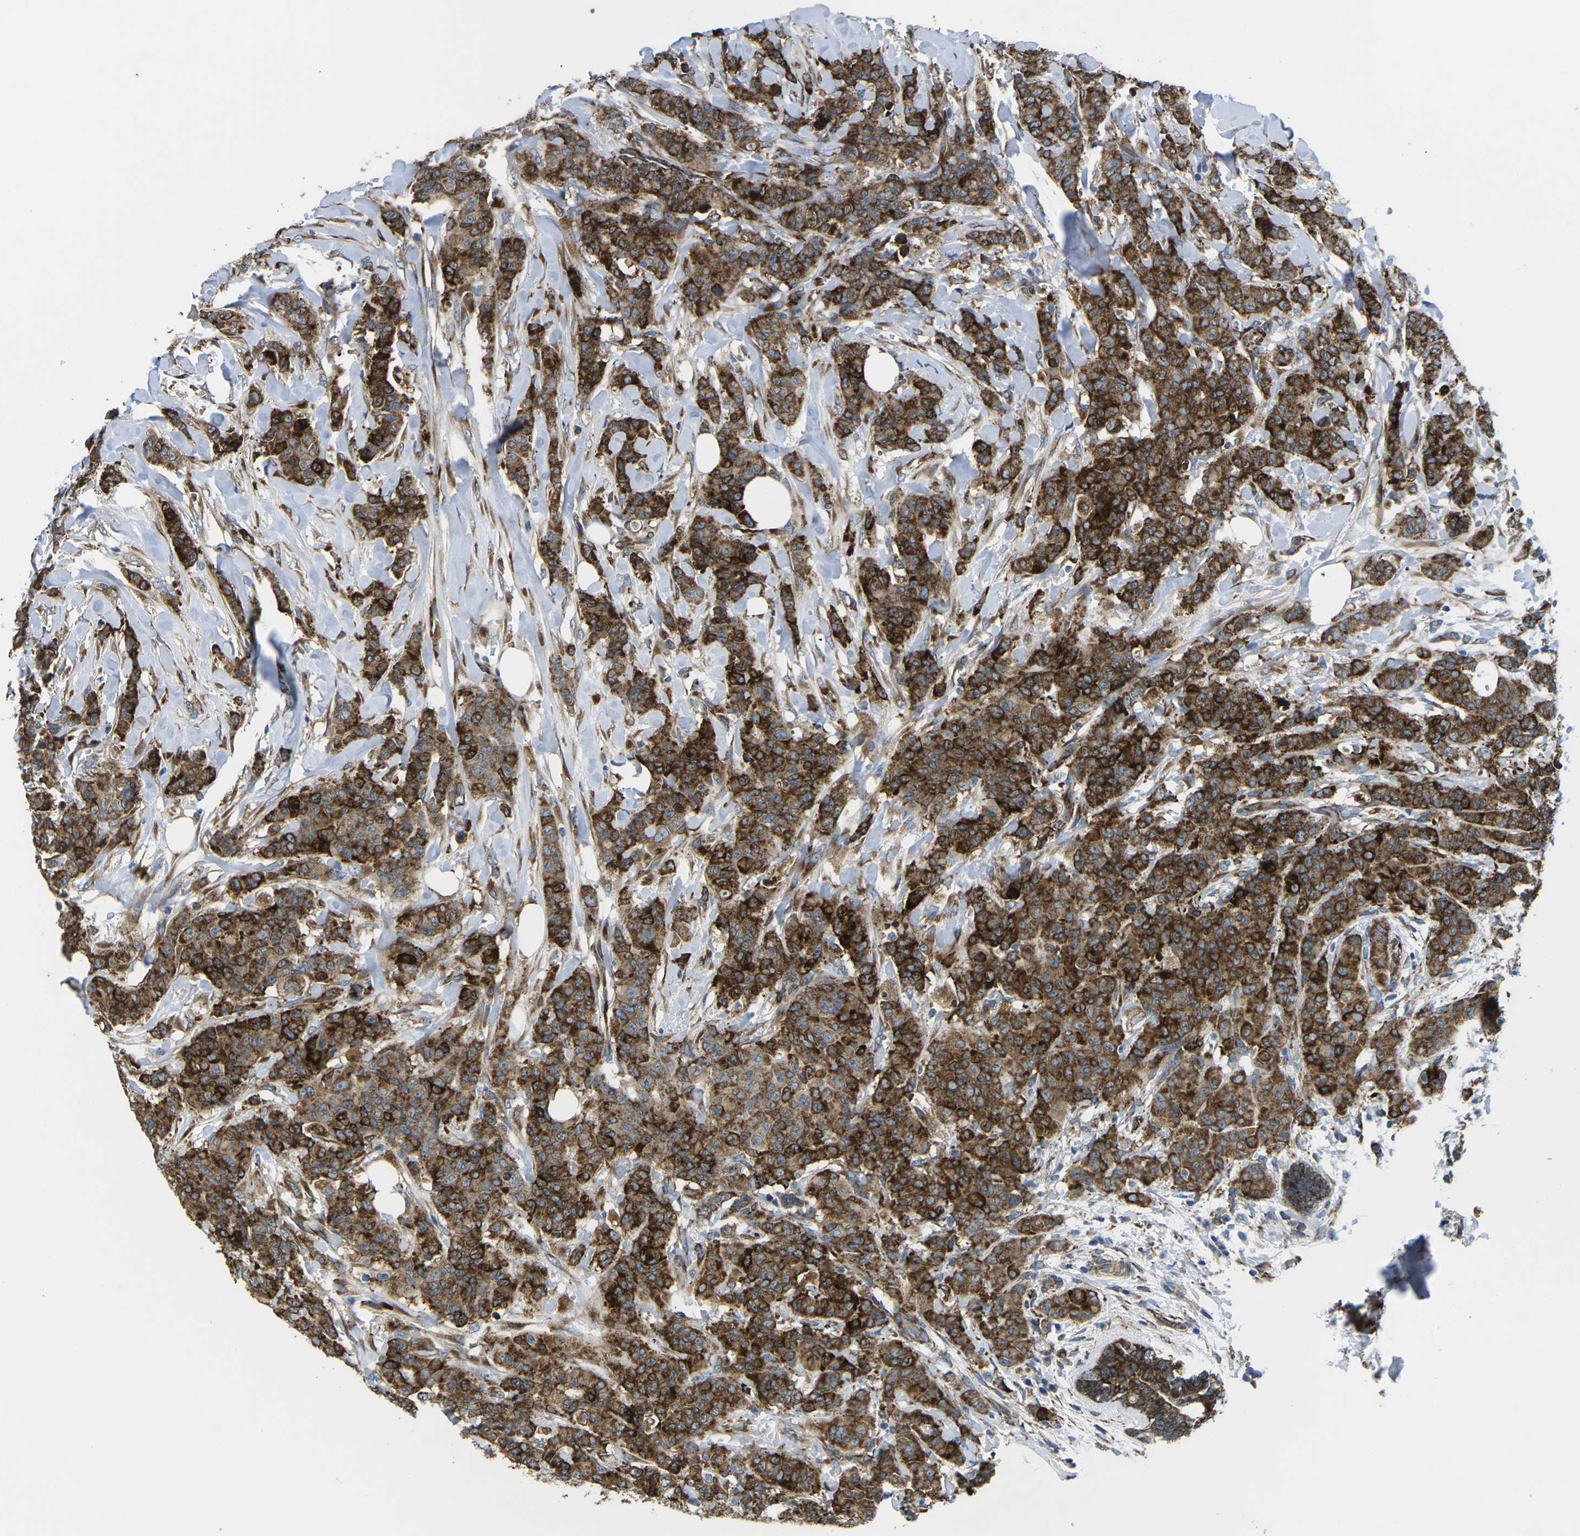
{"staining": {"intensity": "strong", "quantity": ">75%", "location": "cytoplasmic/membranous"}, "tissue": "breast cancer", "cell_type": "Tumor cells", "image_type": "cancer", "snomed": [{"axis": "morphology", "description": "Normal tissue, NOS"}, {"axis": "morphology", "description": "Duct carcinoma"}, {"axis": "topography", "description": "Breast"}], "caption": "Immunohistochemistry image of human intraductal carcinoma (breast) stained for a protein (brown), which reveals high levels of strong cytoplasmic/membranous staining in approximately >75% of tumor cells.", "gene": "PDZD8", "patient": {"sex": "female", "age": 40}}